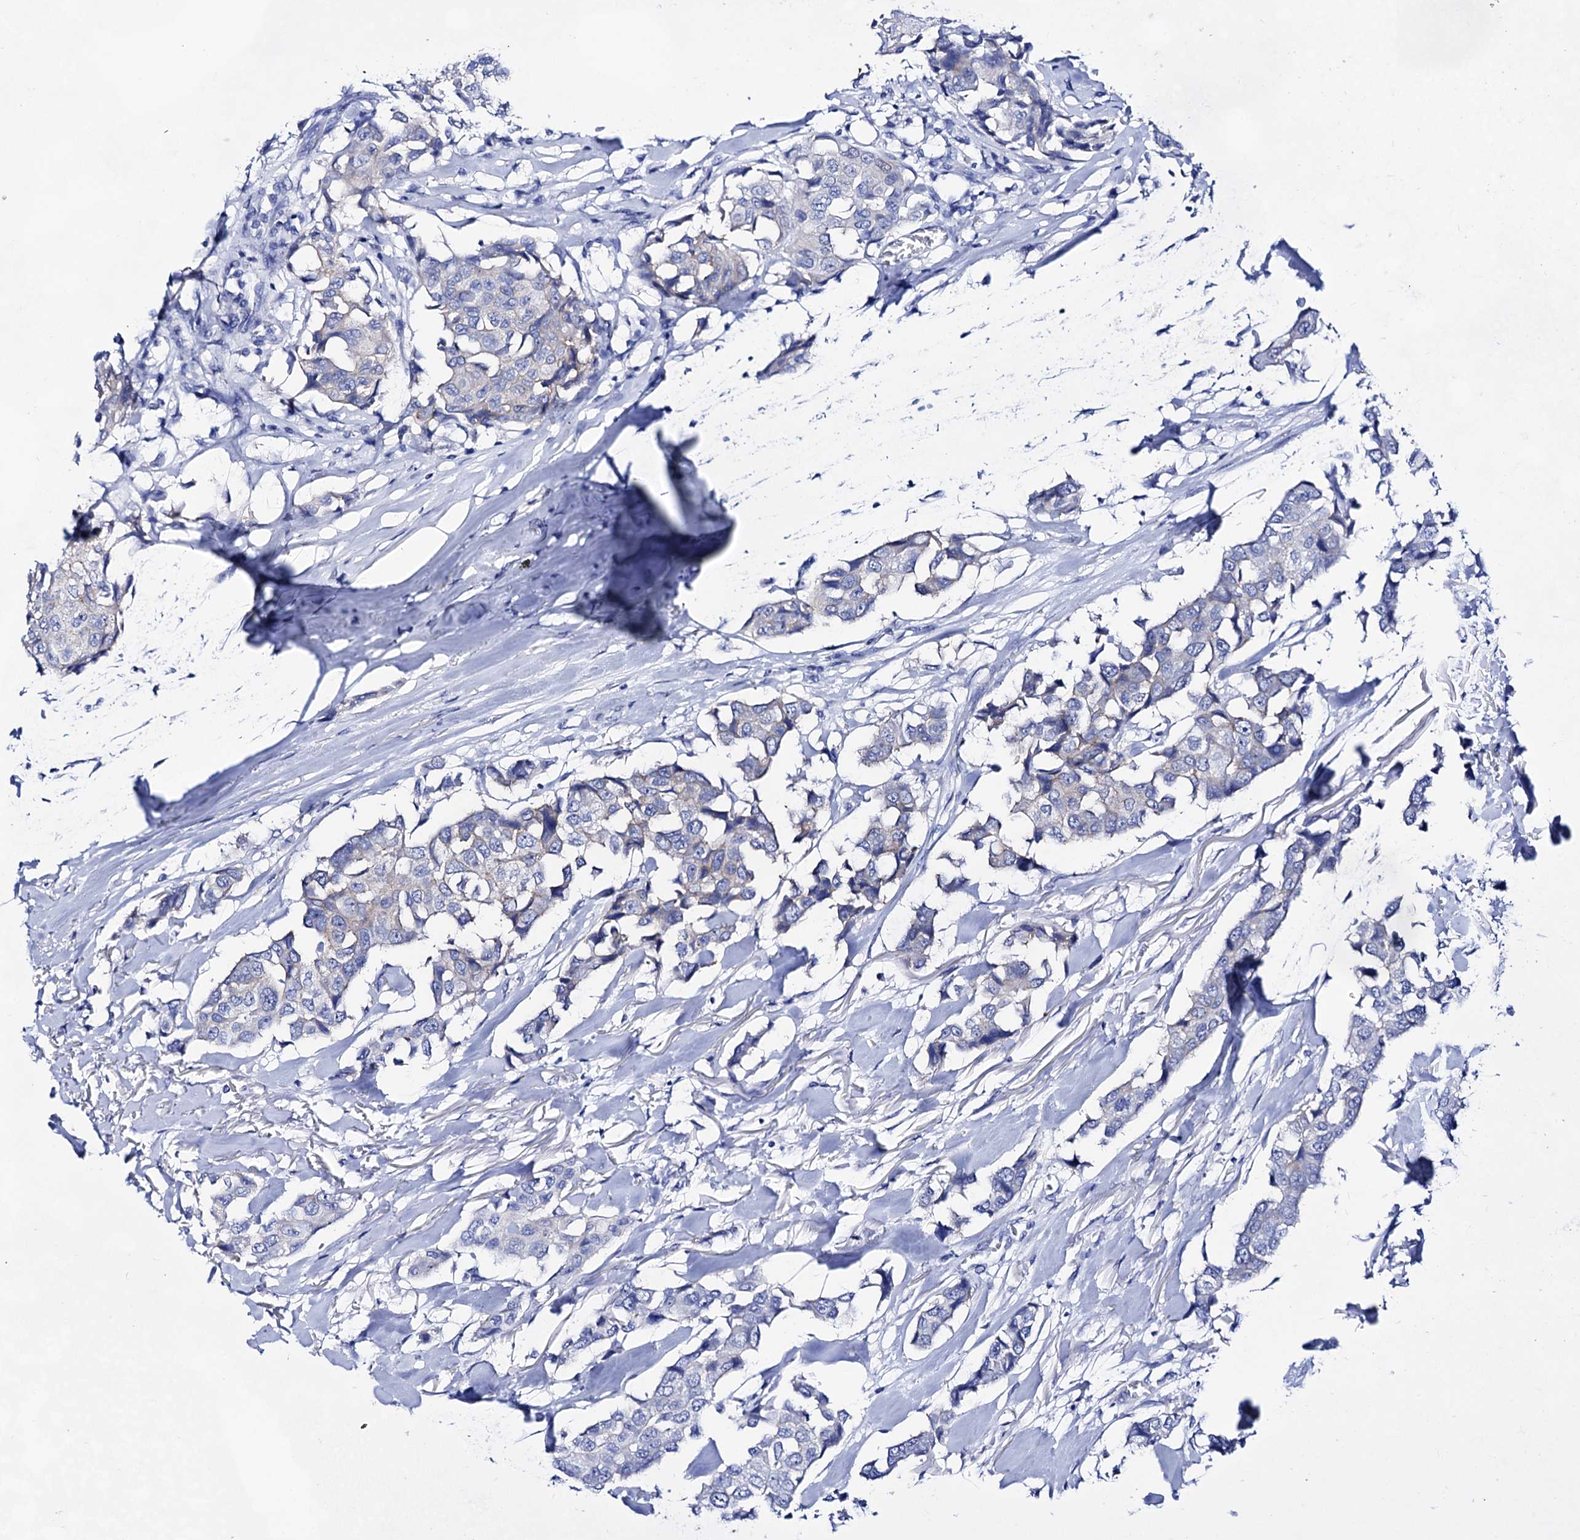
{"staining": {"intensity": "negative", "quantity": "none", "location": "none"}, "tissue": "breast cancer", "cell_type": "Tumor cells", "image_type": "cancer", "snomed": [{"axis": "morphology", "description": "Duct carcinoma"}, {"axis": "topography", "description": "Breast"}], "caption": "Protein analysis of breast cancer (invasive ductal carcinoma) reveals no significant staining in tumor cells.", "gene": "PLIN1", "patient": {"sex": "female", "age": 80}}